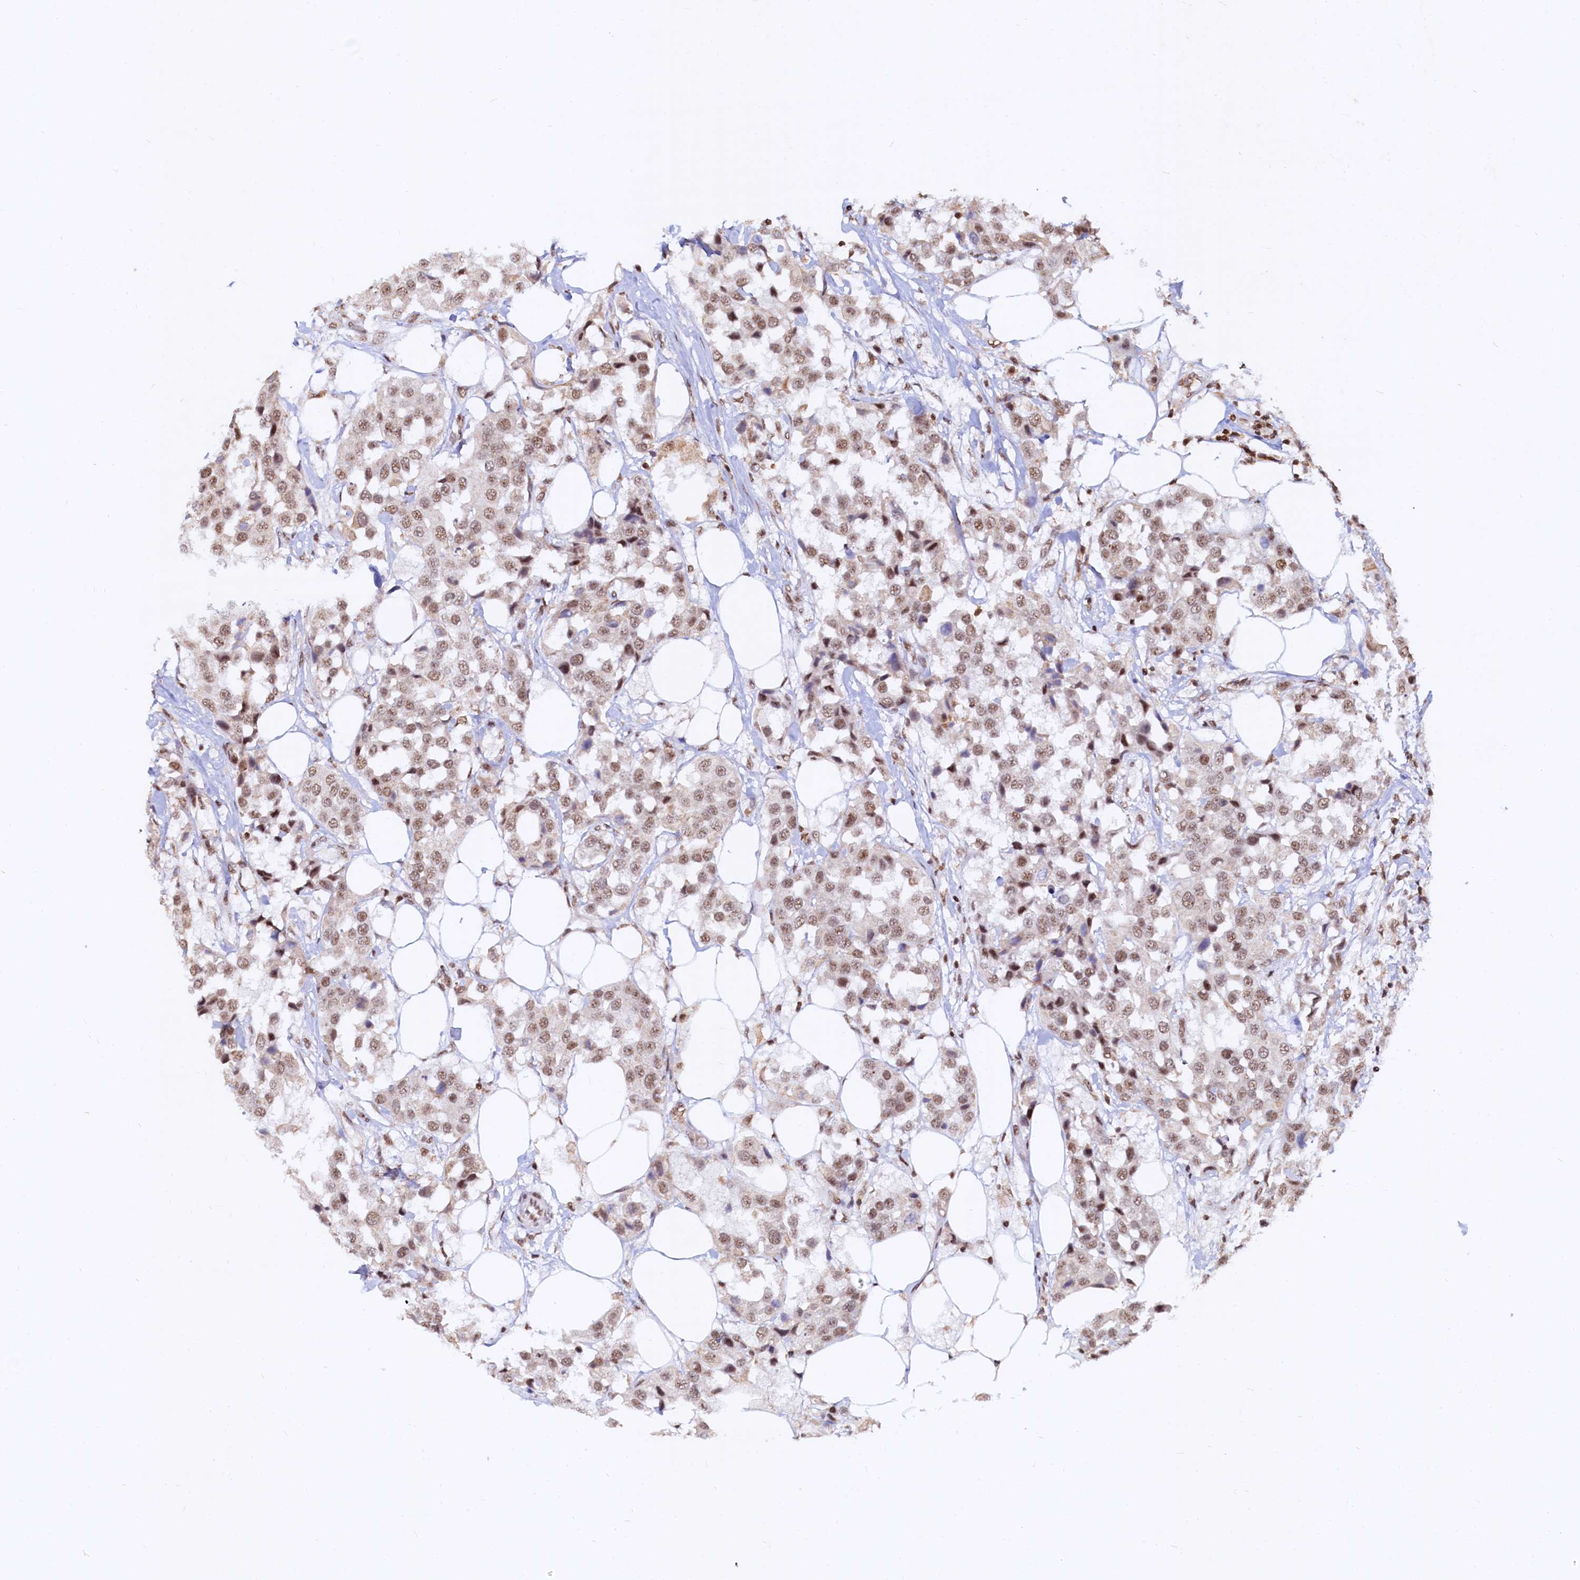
{"staining": {"intensity": "moderate", "quantity": ">75%", "location": "nuclear"}, "tissue": "breast cancer", "cell_type": "Tumor cells", "image_type": "cancer", "snomed": [{"axis": "morphology", "description": "Duct carcinoma"}, {"axis": "topography", "description": "Breast"}], "caption": "This image displays breast cancer (intraductal carcinoma) stained with immunohistochemistry to label a protein in brown. The nuclear of tumor cells show moderate positivity for the protein. Nuclei are counter-stained blue.", "gene": "RSRC2", "patient": {"sex": "female", "age": 80}}